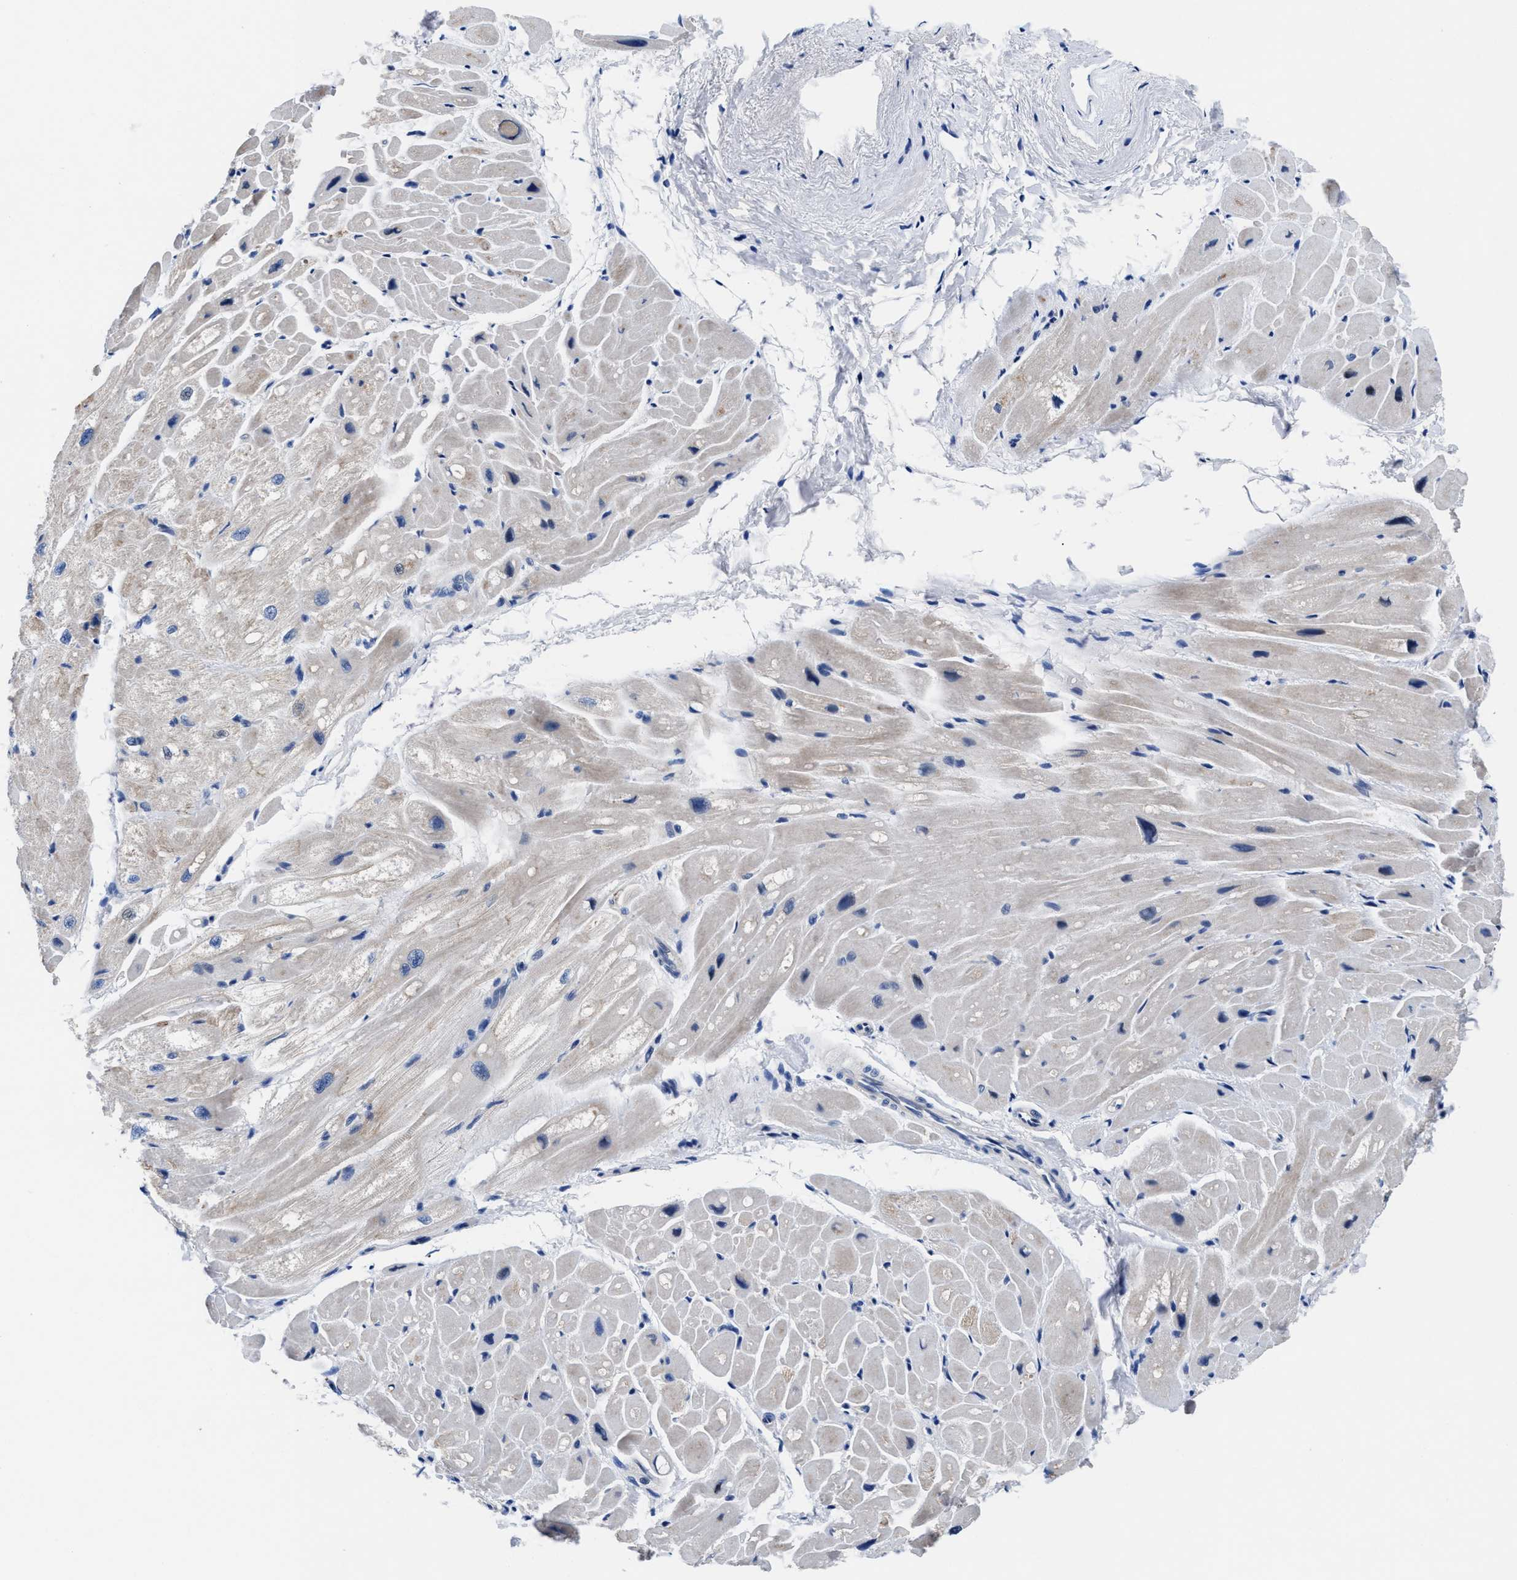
{"staining": {"intensity": "moderate", "quantity": "<25%", "location": "cytoplasmic/membranous"}, "tissue": "heart muscle", "cell_type": "Cardiomyocytes", "image_type": "normal", "snomed": [{"axis": "morphology", "description": "Normal tissue, NOS"}, {"axis": "topography", "description": "Heart"}], "caption": "Immunohistochemistry image of normal heart muscle: human heart muscle stained using immunohistochemistry shows low levels of moderate protein expression localized specifically in the cytoplasmic/membranous of cardiomyocytes, appearing as a cytoplasmic/membranous brown color.", "gene": "DHRS13", "patient": {"sex": "male", "age": 49}}